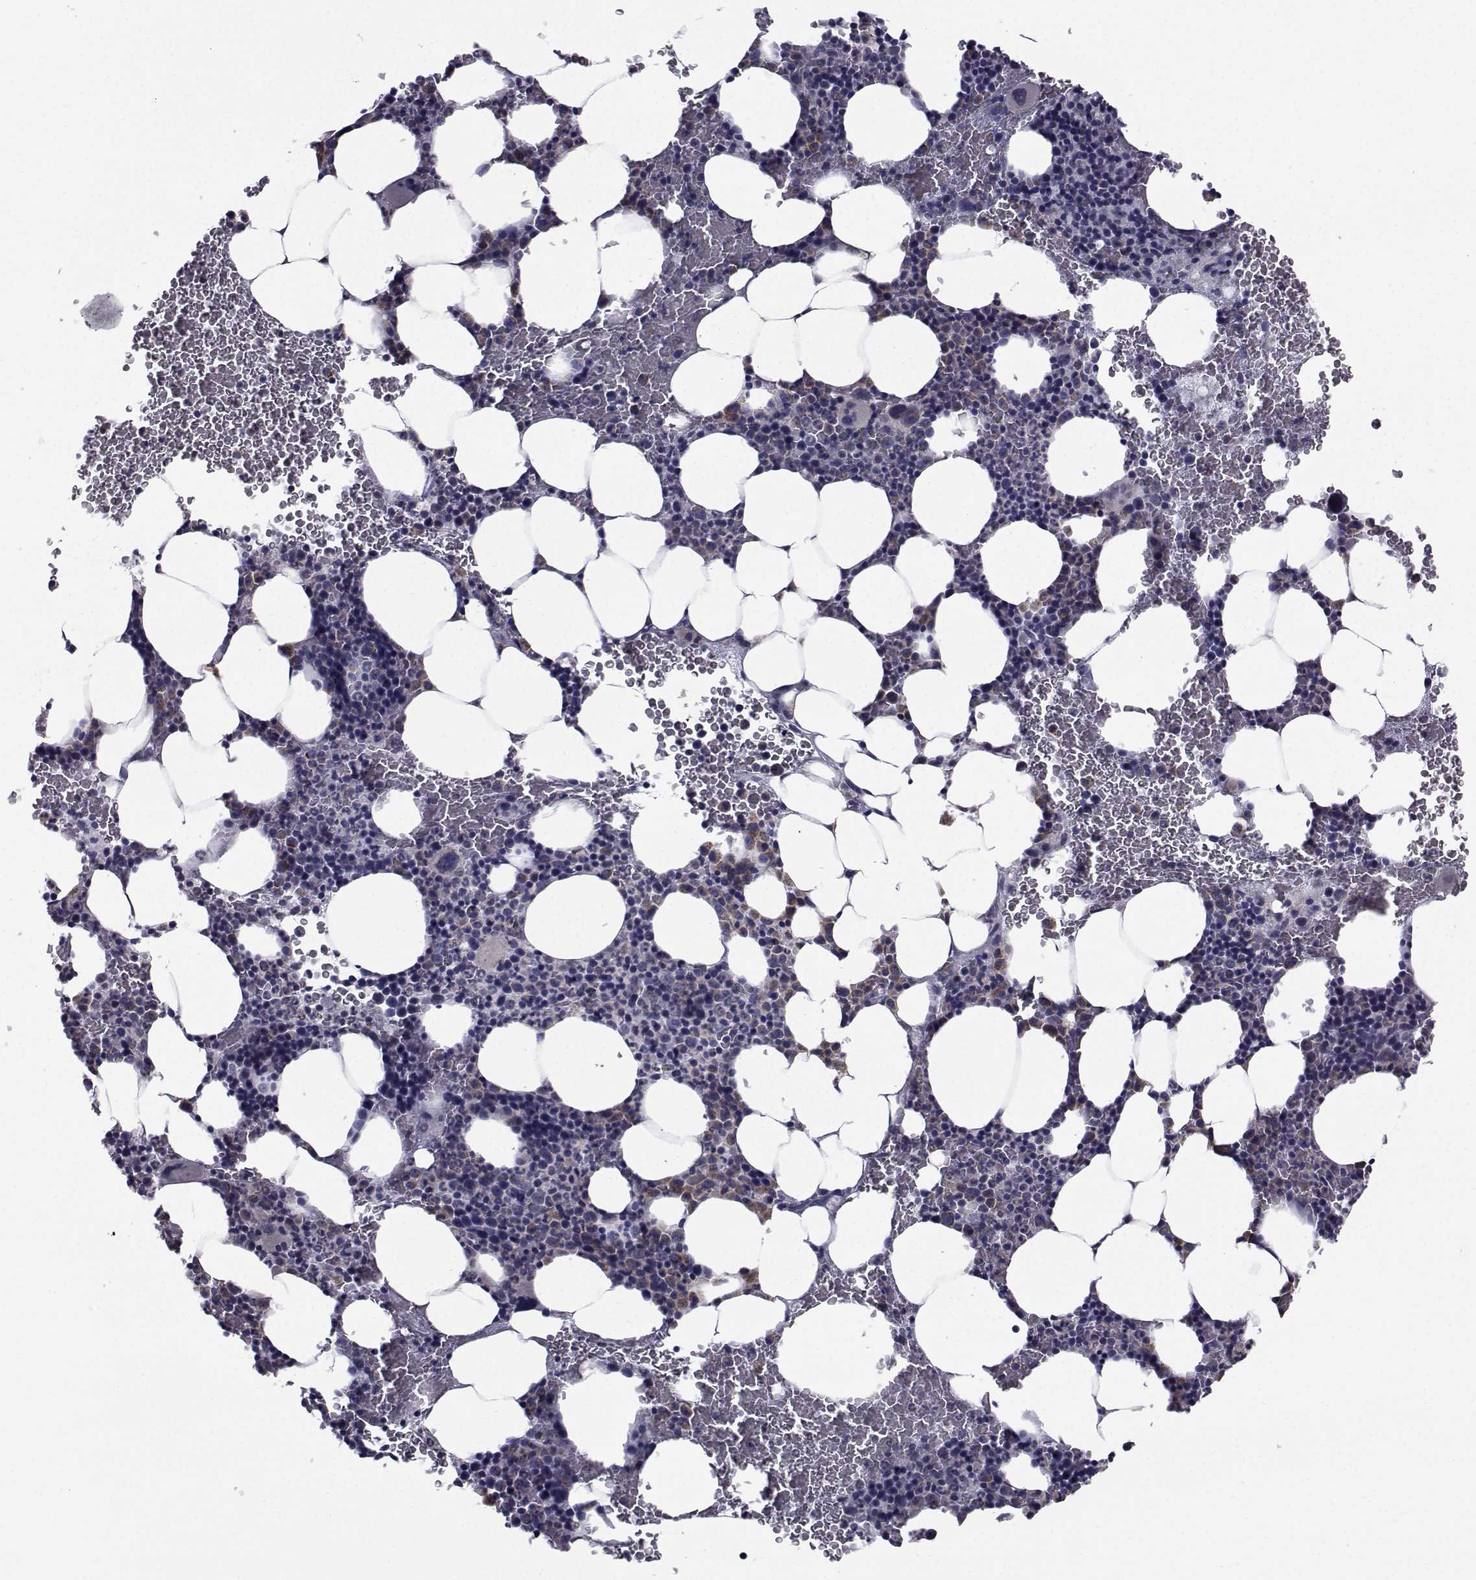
{"staining": {"intensity": "moderate", "quantity": "<25%", "location": "cytoplasmic/membranous"}, "tissue": "bone marrow", "cell_type": "Hematopoietic cells", "image_type": "normal", "snomed": [{"axis": "morphology", "description": "Normal tissue, NOS"}, {"axis": "topography", "description": "Bone marrow"}], "caption": "Immunohistochemistry (IHC) image of benign bone marrow: bone marrow stained using immunohistochemistry shows low levels of moderate protein expression localized specifically in the cytoplasmic/membranous of hematopoietic cells, appearing as a cytoplasmic/membranous brown color.", "gene": "CFAP74", "patient": {"sex": "male", "age": 64}}